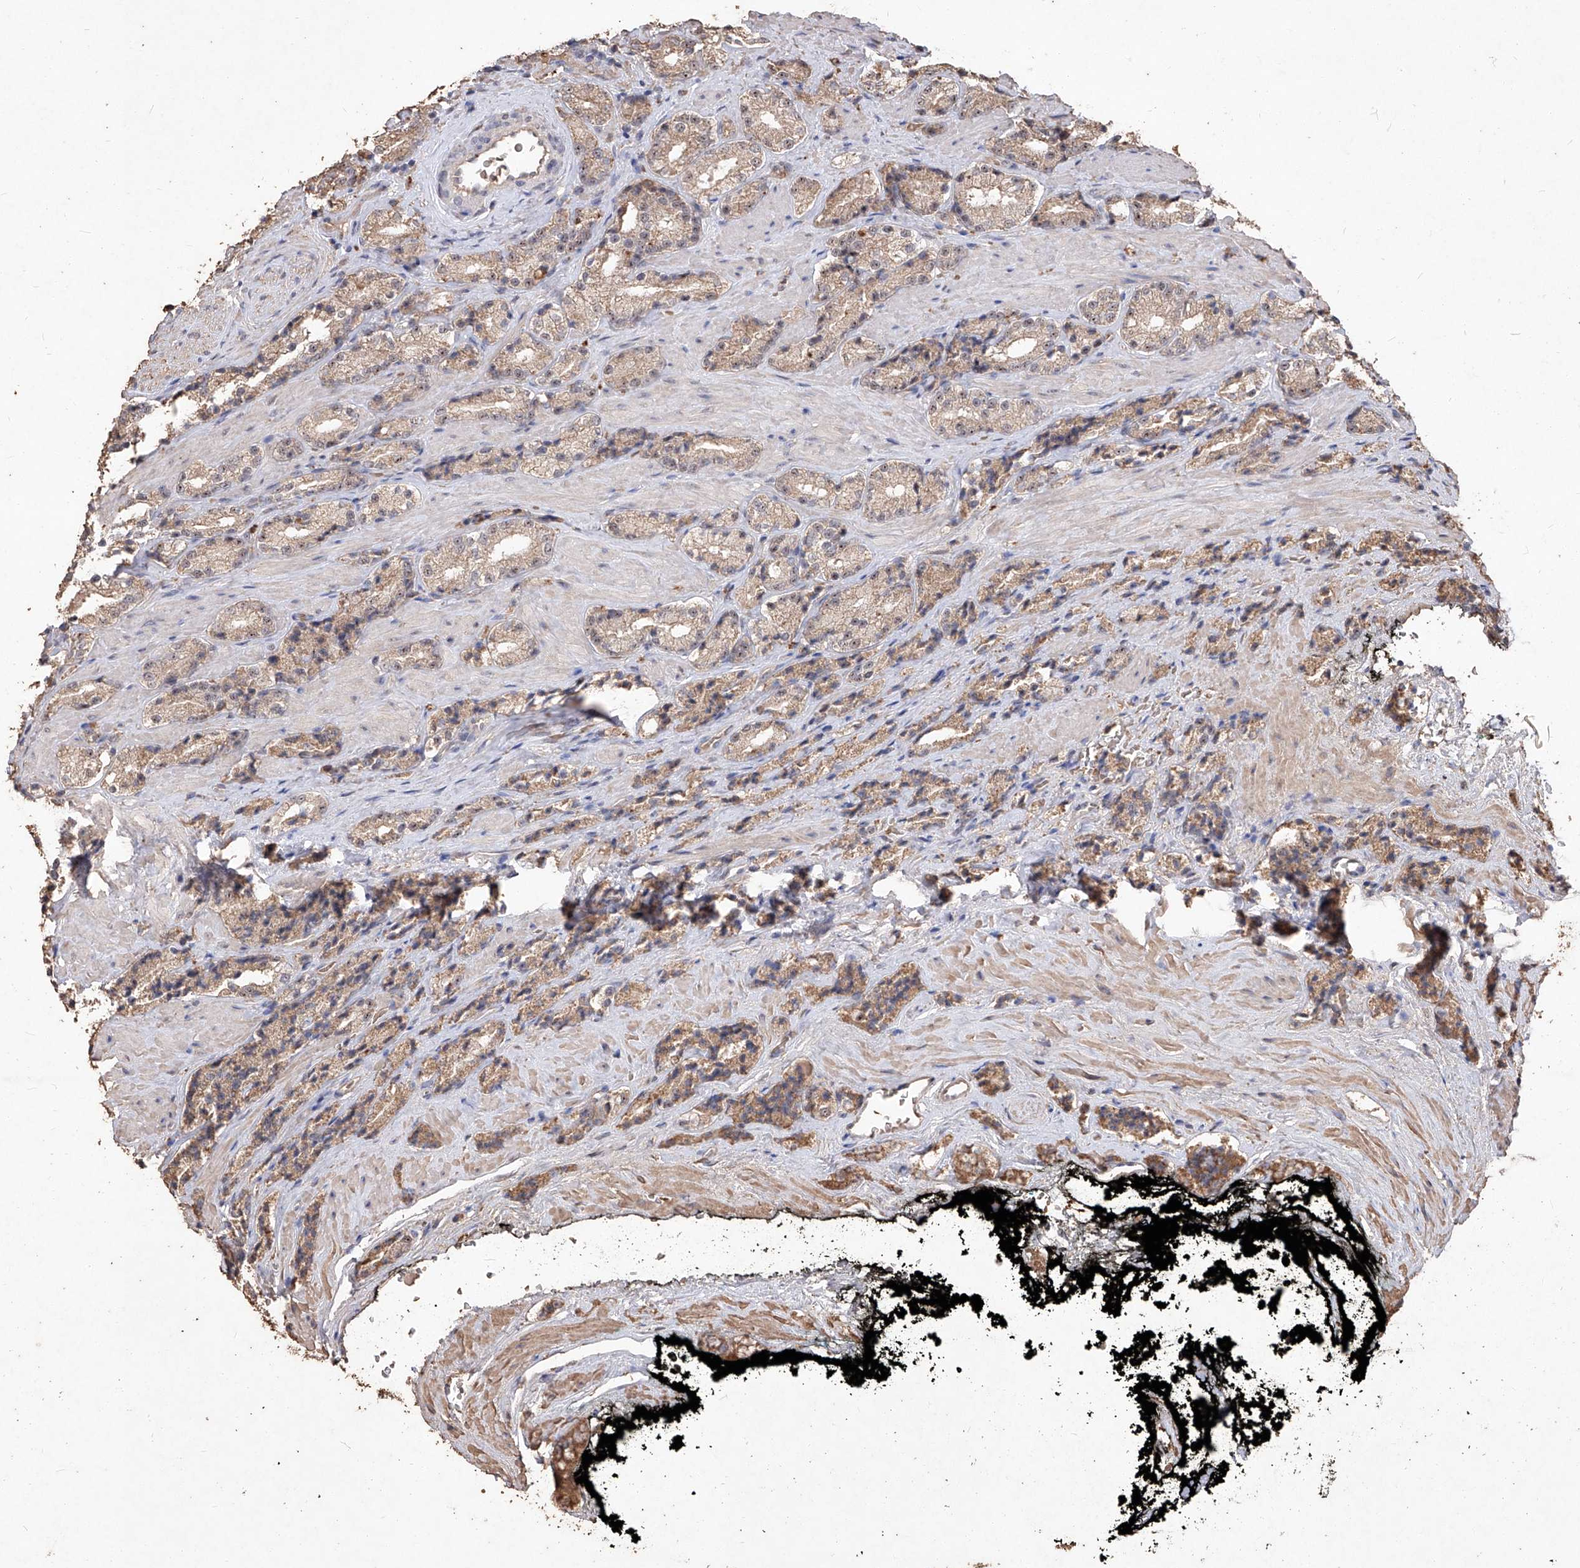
{"staining": {"intensity": "weak", "quantity": ">75%", "location": "cytoplasmic/membranous"}, "tissue": "prostate cancer", "cell_type": "Tumor cells", "image_type": "cancer", "snomed": [{"axis": "morphology", "description": "Adenocarcinoma, High grade"}, {"axis": "topography", "description": "Prostate"}], "caption": "Protein staining demonstrates weak cytoplasmic/membranous positivity in about >75% of tumor cells in high-grade adenocarcinoma (prostate).", "gene": "EML1", "patient": {"sex": "male", "age": 71}}